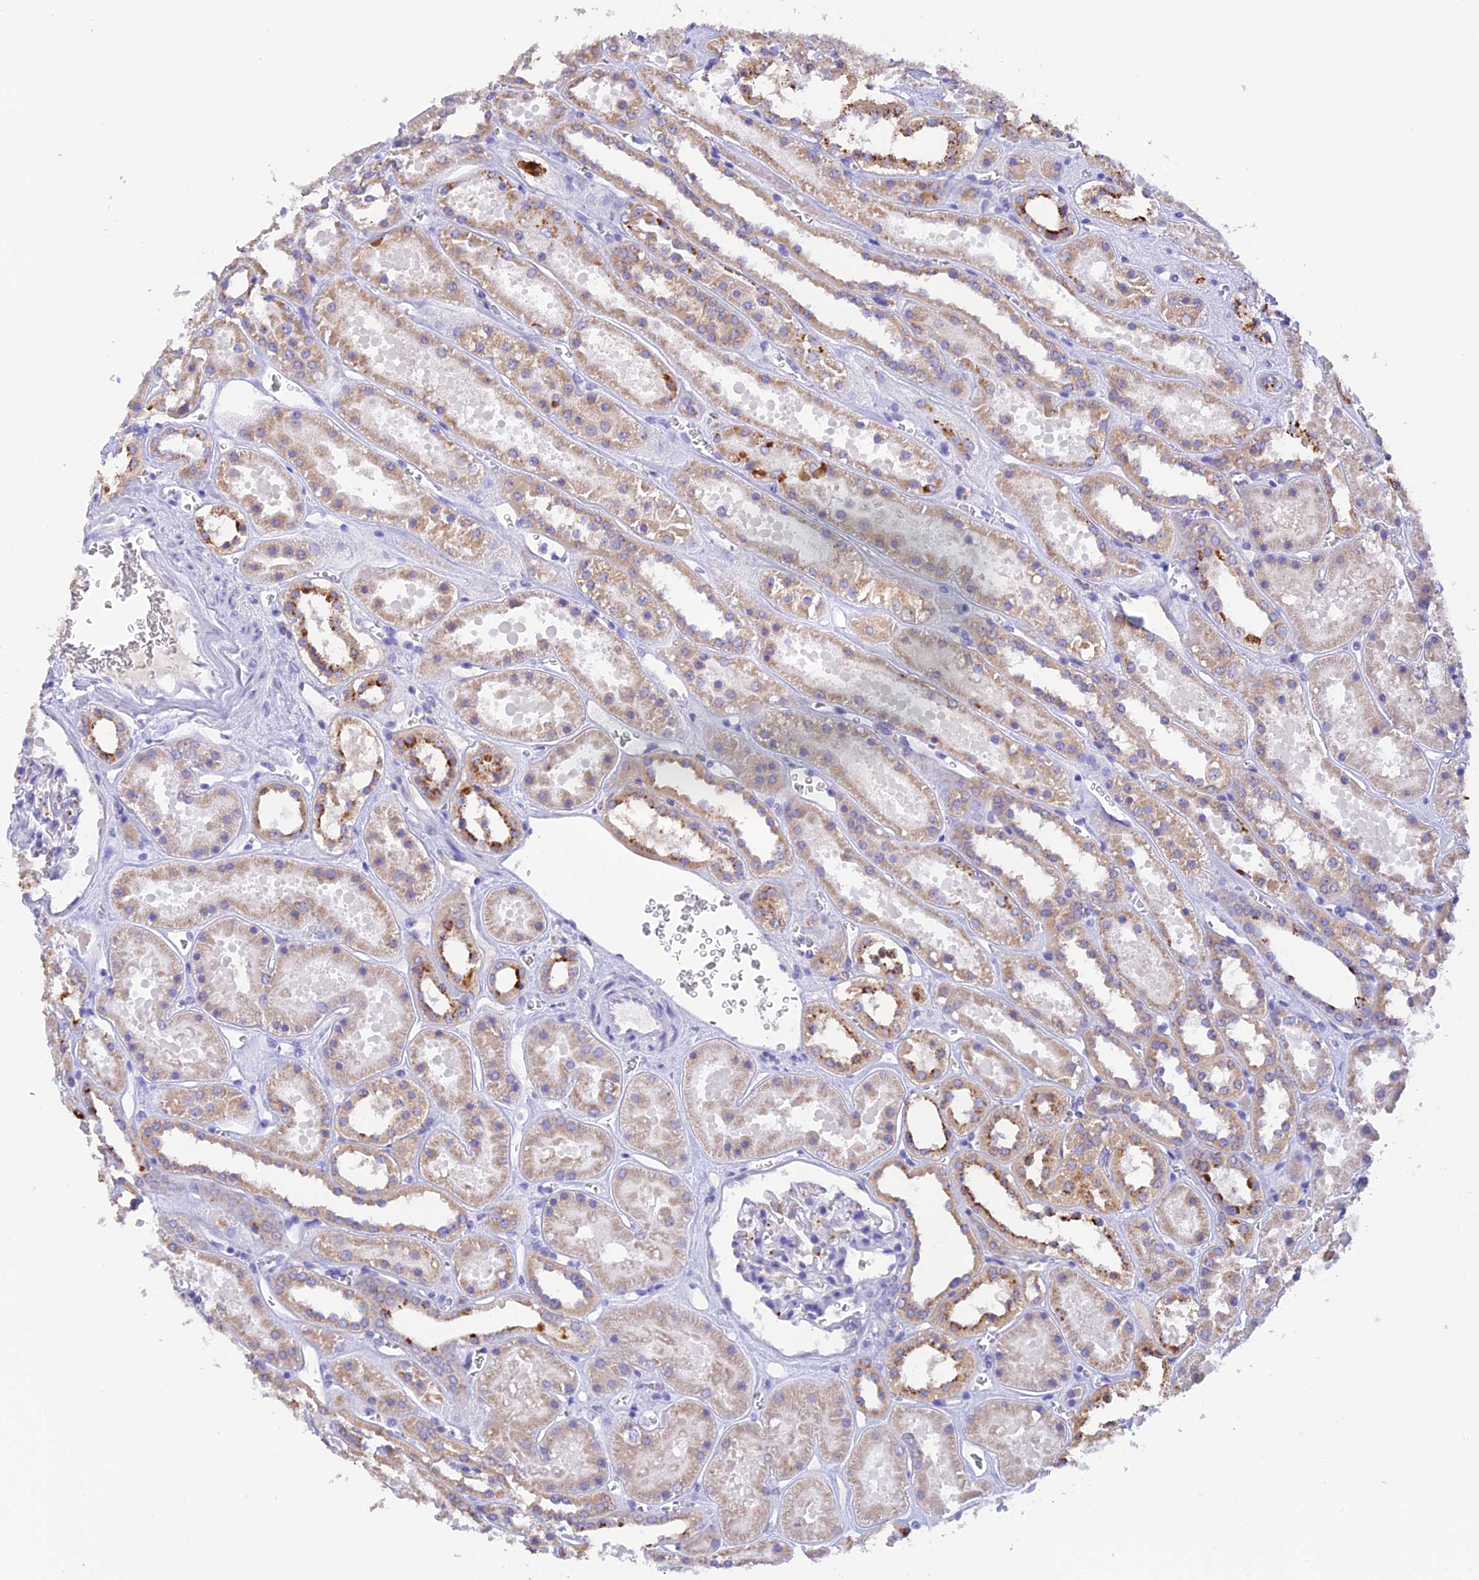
{"staining": {"intensity": "negative", "quantity": "none", "location": "none"}, "tissue": "kidney", "cell_type": "Cells in glomeruli", "image_type": "normal", "snomed": [{"axis": "morphology", "description": "Normal tissue, NOS"}, {"axis": "topography", "description": "Kidney"}], "caption": "IHC of unremarkable human kidney demonstrates no expression in cells in glomeruli. (Immunohistochemistry, brightfield microscopy, high magnification).", "gene": "ENSG00000255439", "patient": {"sex": "female", "age": 41}}